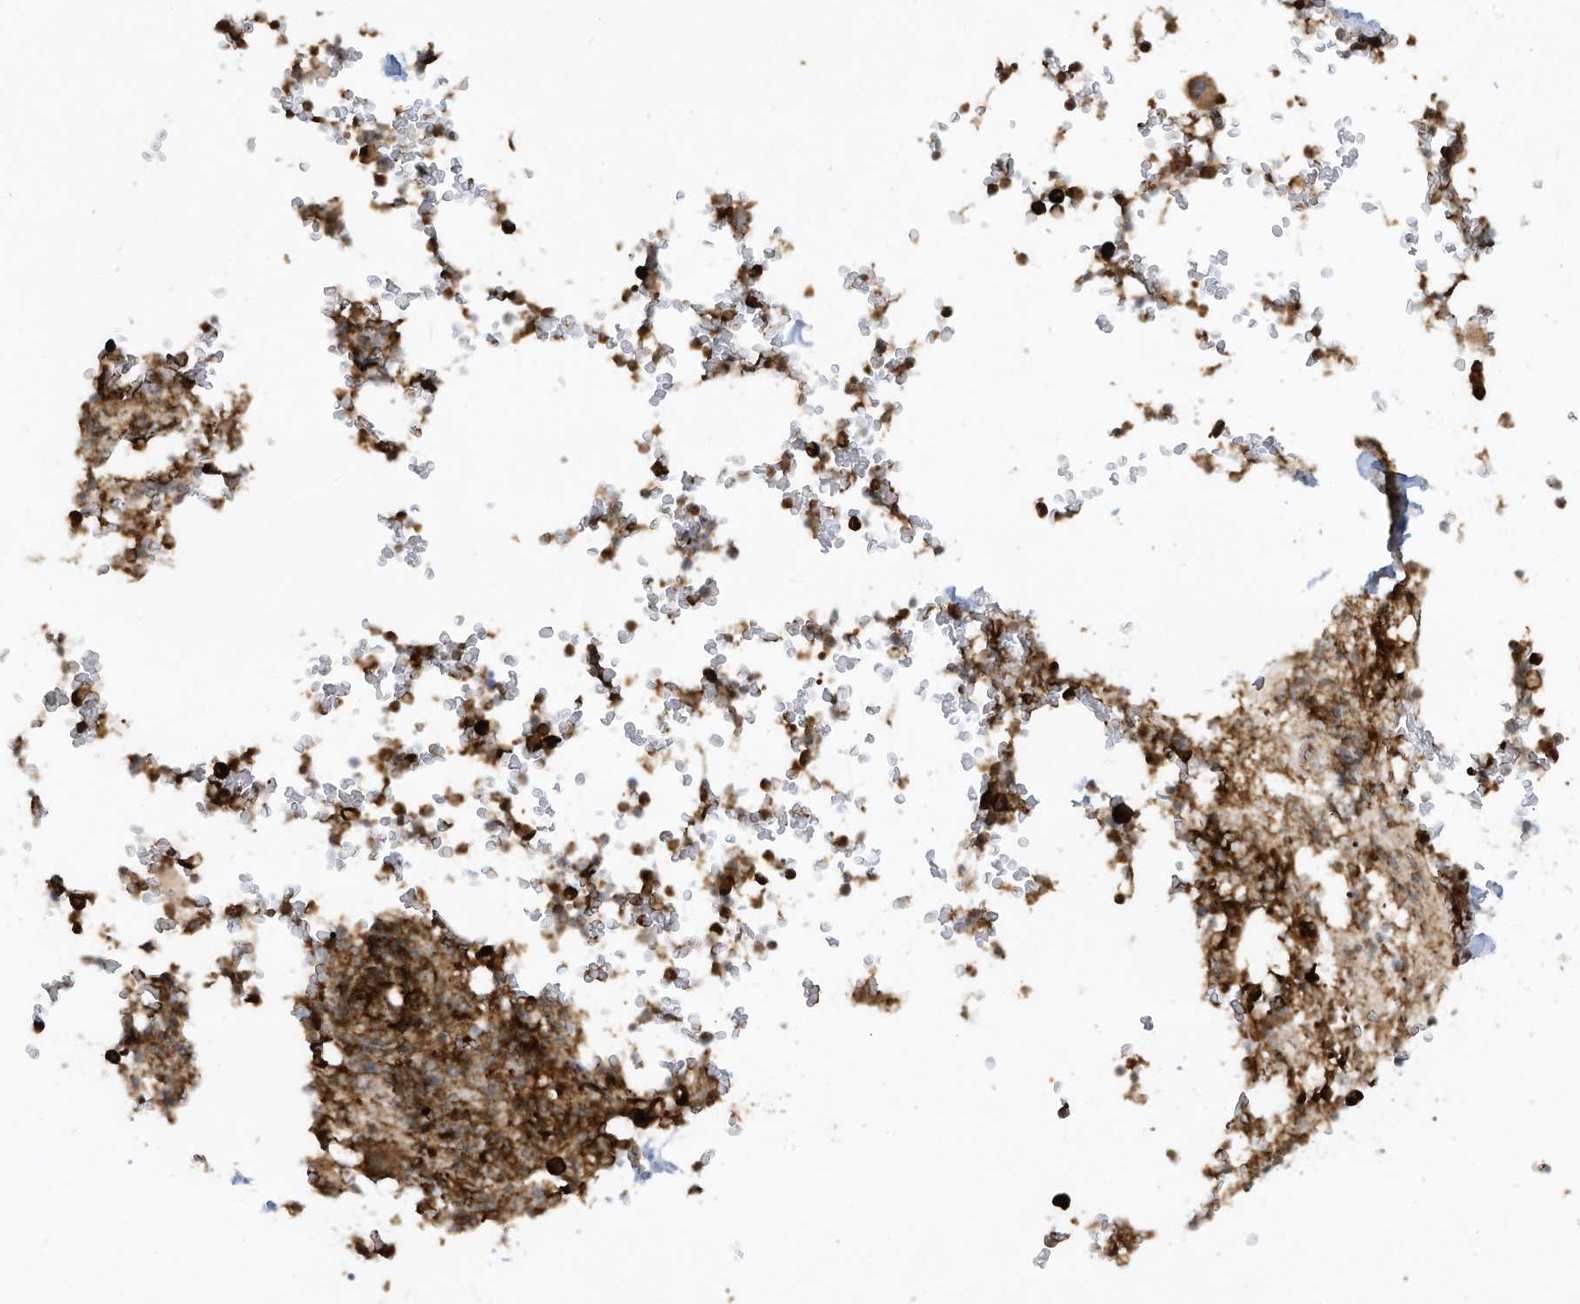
{"staining": {"intensity": "strong", "quantity": ">75%", "location": "cytoplasmic/membranous"}, "tissue": "bone marrow", "cell_type": "Hematopoietic cells", "image_type": "normal", "snomed": [{"axis": "morphology", "description": "Normal tissue, NOS"}, {"axis": "topography", "description": "Bone marrow"}], "caption": "Strong cytoplasmic/membranous staining for a protein is present in about >75% of hematopoietic cells of unremarkable bone marrow using immunohistochemistry.", "gene": "CHRNA4", "patient": {"sex": "male", "age": 58}}